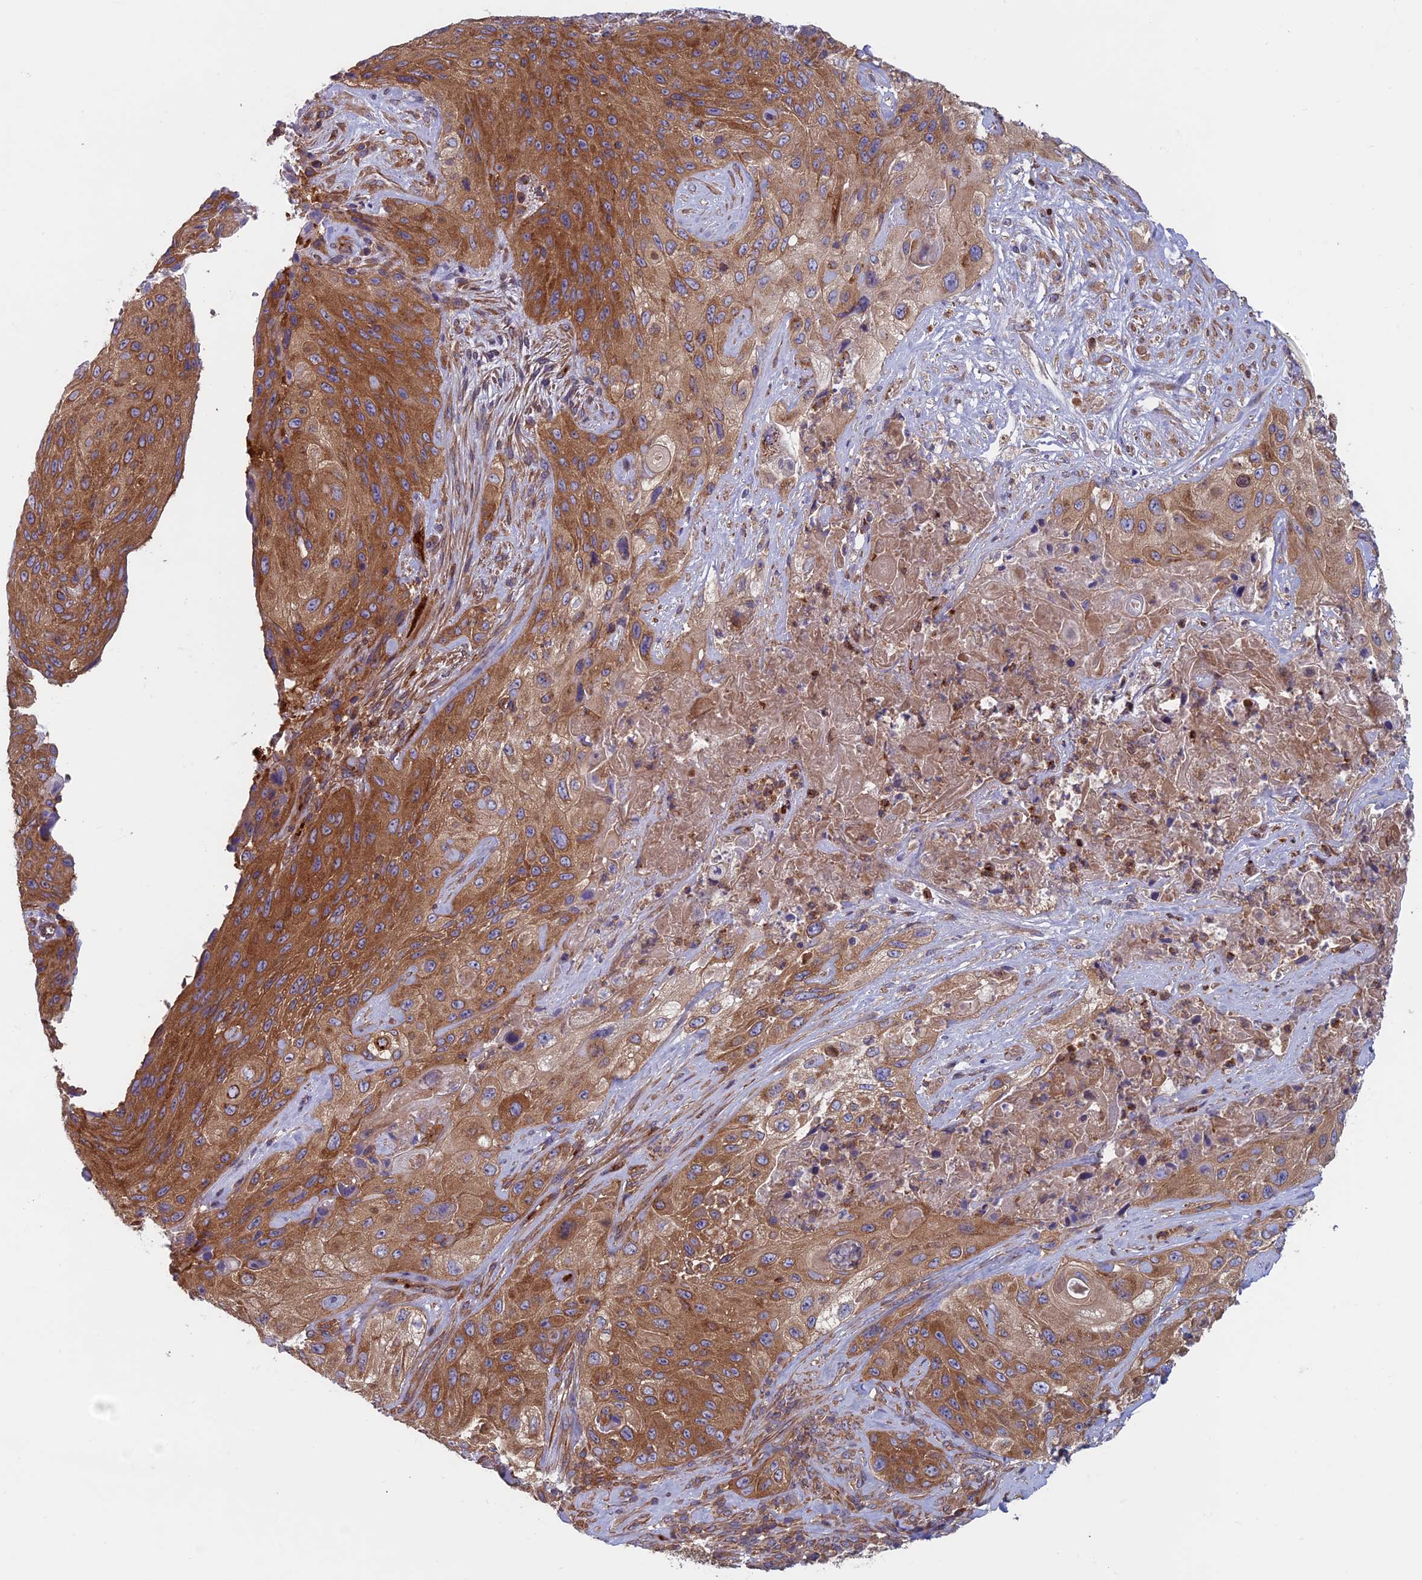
{"staining": {"intensity": "strong", "quantity": ">75%", "location": "cytoplasmic/membranous"}, "tissue": "cervical cancer", "cell_type": "Tumor cells", "image_type": "cancer", "snomed": [{"axis": "morphology", "description": "Squamous cell carcinoma, NOS"}, {"axis": "topography", "description": "Cervix"}], "caption": "Immunohistochemical staining of human cervical cancer (squamous cell carcinoma) shows high levels of strong cytoplasmic/membranous expression in about >75% of tumor cells.", "gene": "DNM1L", "patient": {"sex": "female", "age": 42}}